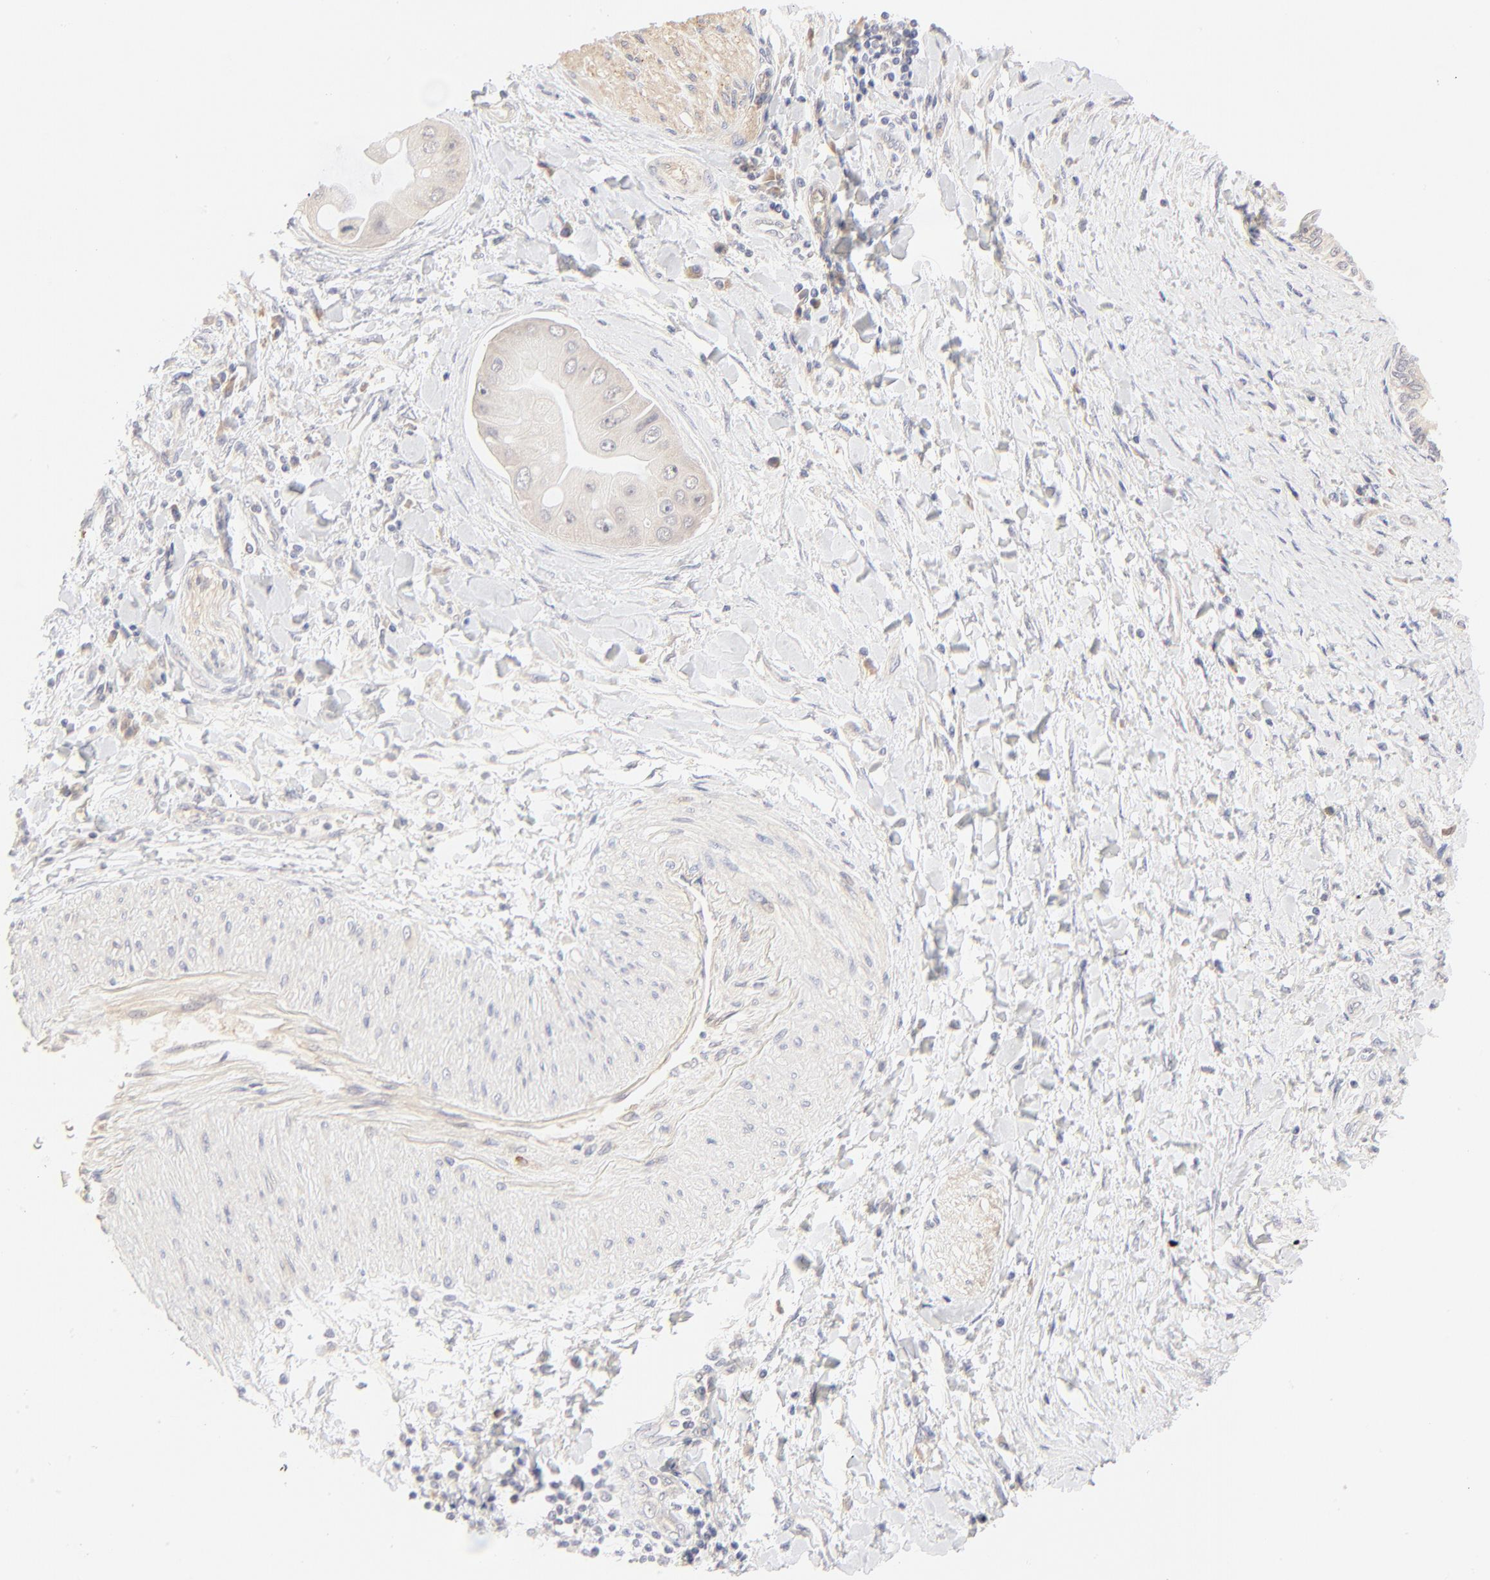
{"staining": {"intensity": "weak", "quantity": "25%-75%", "location": "cytoplasmic/membranous"}, "tissue": "adipose tissue", "cell_type": "Adipocytes", "image_type": "normal", "snomed": [{"axis": "morphology", "description": "Normal tissue, NOS"}, {"axis": "morphology", "description": "Cholangiocarcinoma"}, {"axis": "topography", "description": "Liver"}, {"axis": "topography", "description": "Peripheral nerve tissue"}], "caption": "Adipocytes reveal low levels of weak cytoplasmic/membranous staining in approximately 25%-75% of cells in unremarkable human adipose tissue.", "gene": "NKX2", "patient": {"sex": "male", "age": 50}}